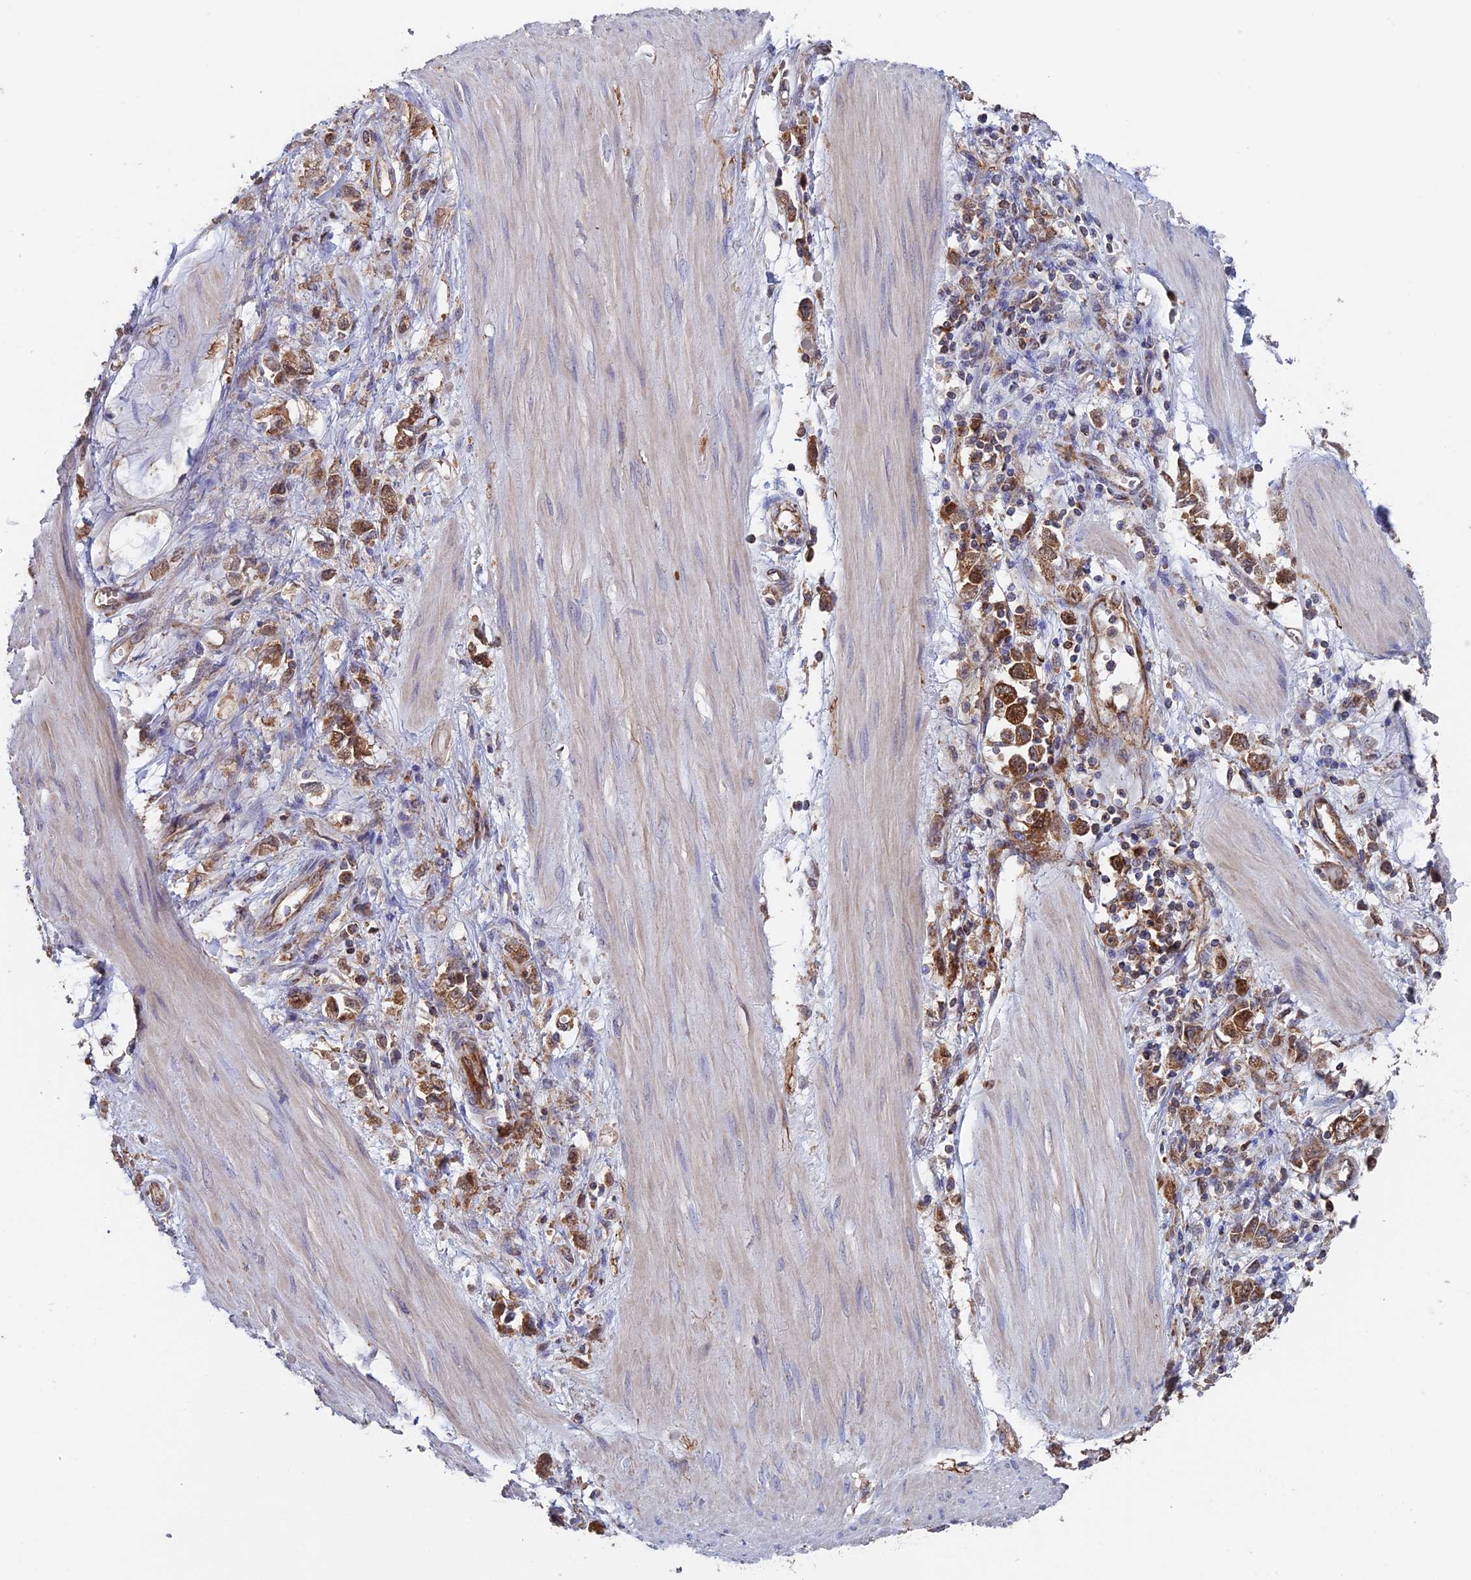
{"staining": {"intensity": "moderate", "quantity": ">75%", "location": "cytoplasmic/membranous"}, "tissue": "stomach cancer", "cell_type": "Tumor cells", "image_type": "cancer", "snomed": [{"axis": "morphology", "description": "Adenocarcinoma, NOS"}, {"axis": "topography", "description": "Stomach"}], "caption": "Protein staining exhibits moderate cytoplasmic/membranous positivity in about >75% of tumor cells in stomach cancer (adenocarcinoma).", "gene": "DTYMK", "patient": {"sex": "female", "age": 76}}